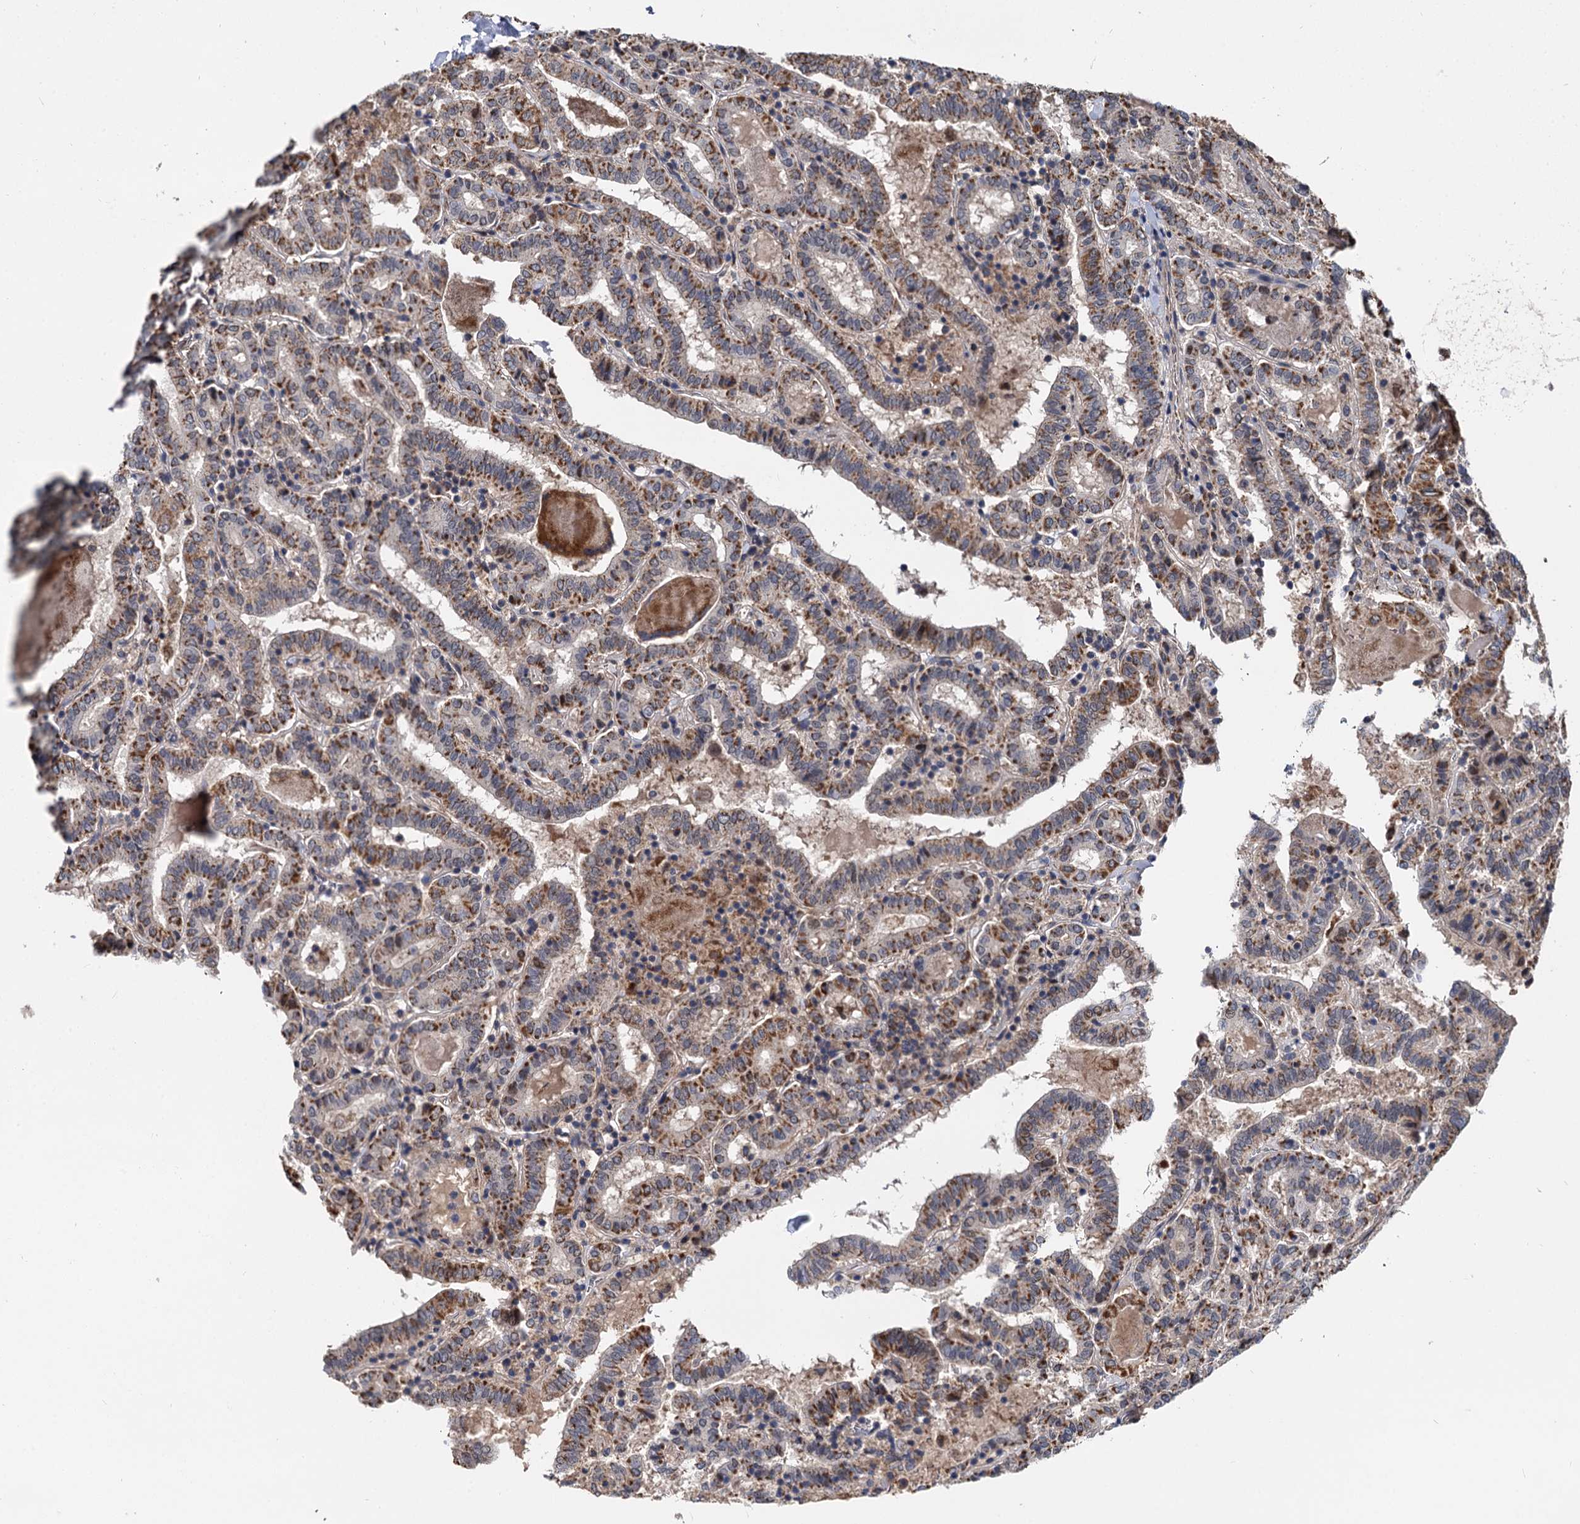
{"staining": {"intensity": "strong", "quantity": ">75%", "location": "cytoplasmic/membranous"}, "tissue": "thyroid cancer", "cell_type": "Tumor cells", "image_type": "cancer", "snomed": [{"axis": "morphology", "description": "Papillary adenocarcinoma, NOS"}, {"axis": "topography", "description": "Thyroid gland"}], "caption": "There is high levels of strong cytoplasmic/membranous staining in tumor cells of thyroid cancer (papillary adenocarcinoma), as demonstrated by immunohistochemical staining (brown color).", "gene": "SPRYD3", "patient": {"sex": "female", "age": 72}}